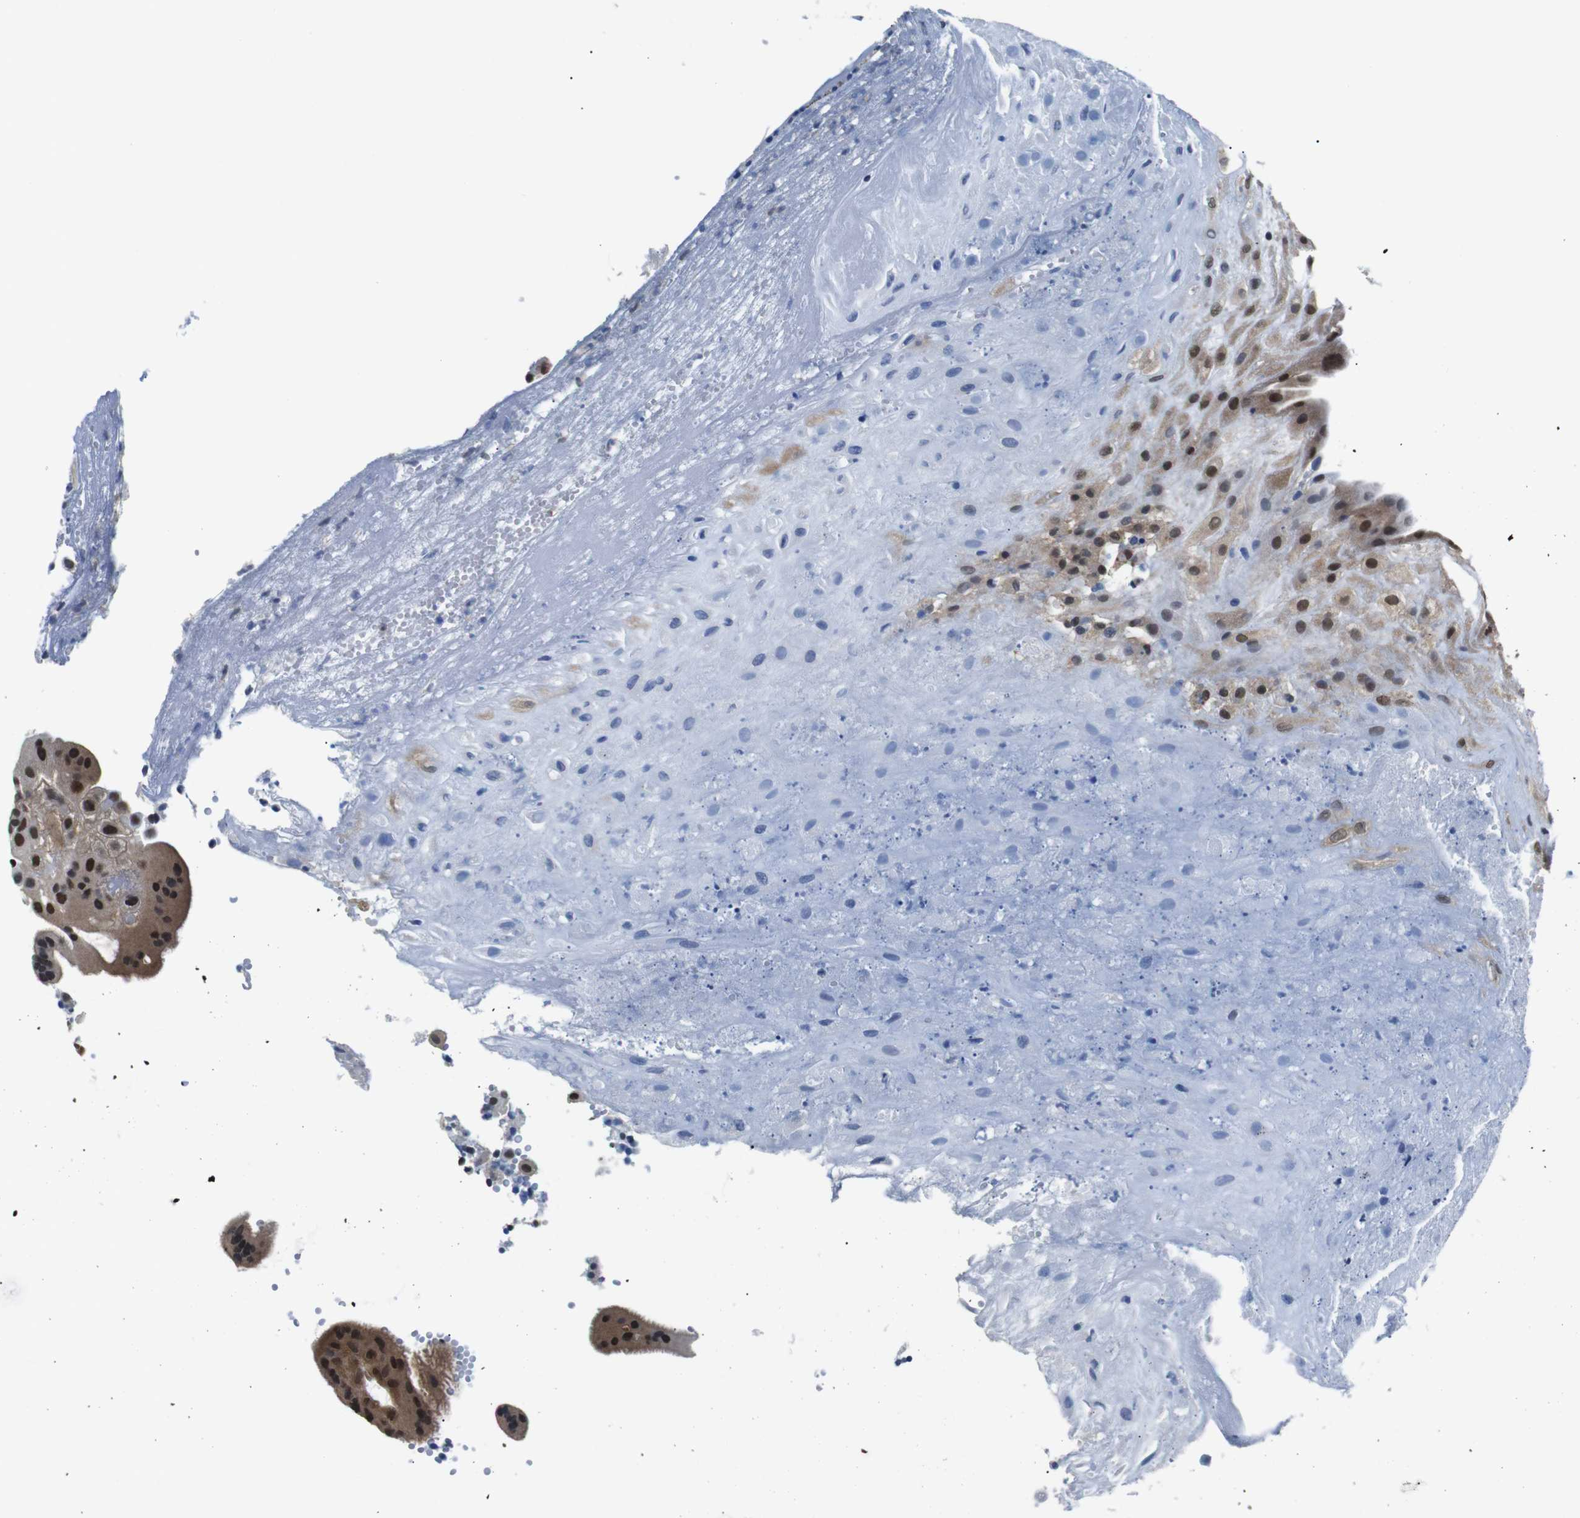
{"staining": {"intensity": "moderate", "quantity": "25%-75%", "location": "cytoplasmic/membranous,nuclear"}, "tissue": "placenta", "cell_type": "Decidual cells", "image_type": "normal", "snomed": [{"axis": "morphology", "description": "Normal tissue, NOS"}, {"axis": "topography", "description": "Placenta"}], "caption": "Moderate cytoplasmic/membranous,nuclear positivity is appreciated in approximately 25%-75% of decidual cells in normal placenta. The protein of interest is shown in brown color, while the nuclei are stained blue.", "gene": "UBXN1", "patient": {"sex": "female", "age": 18}}